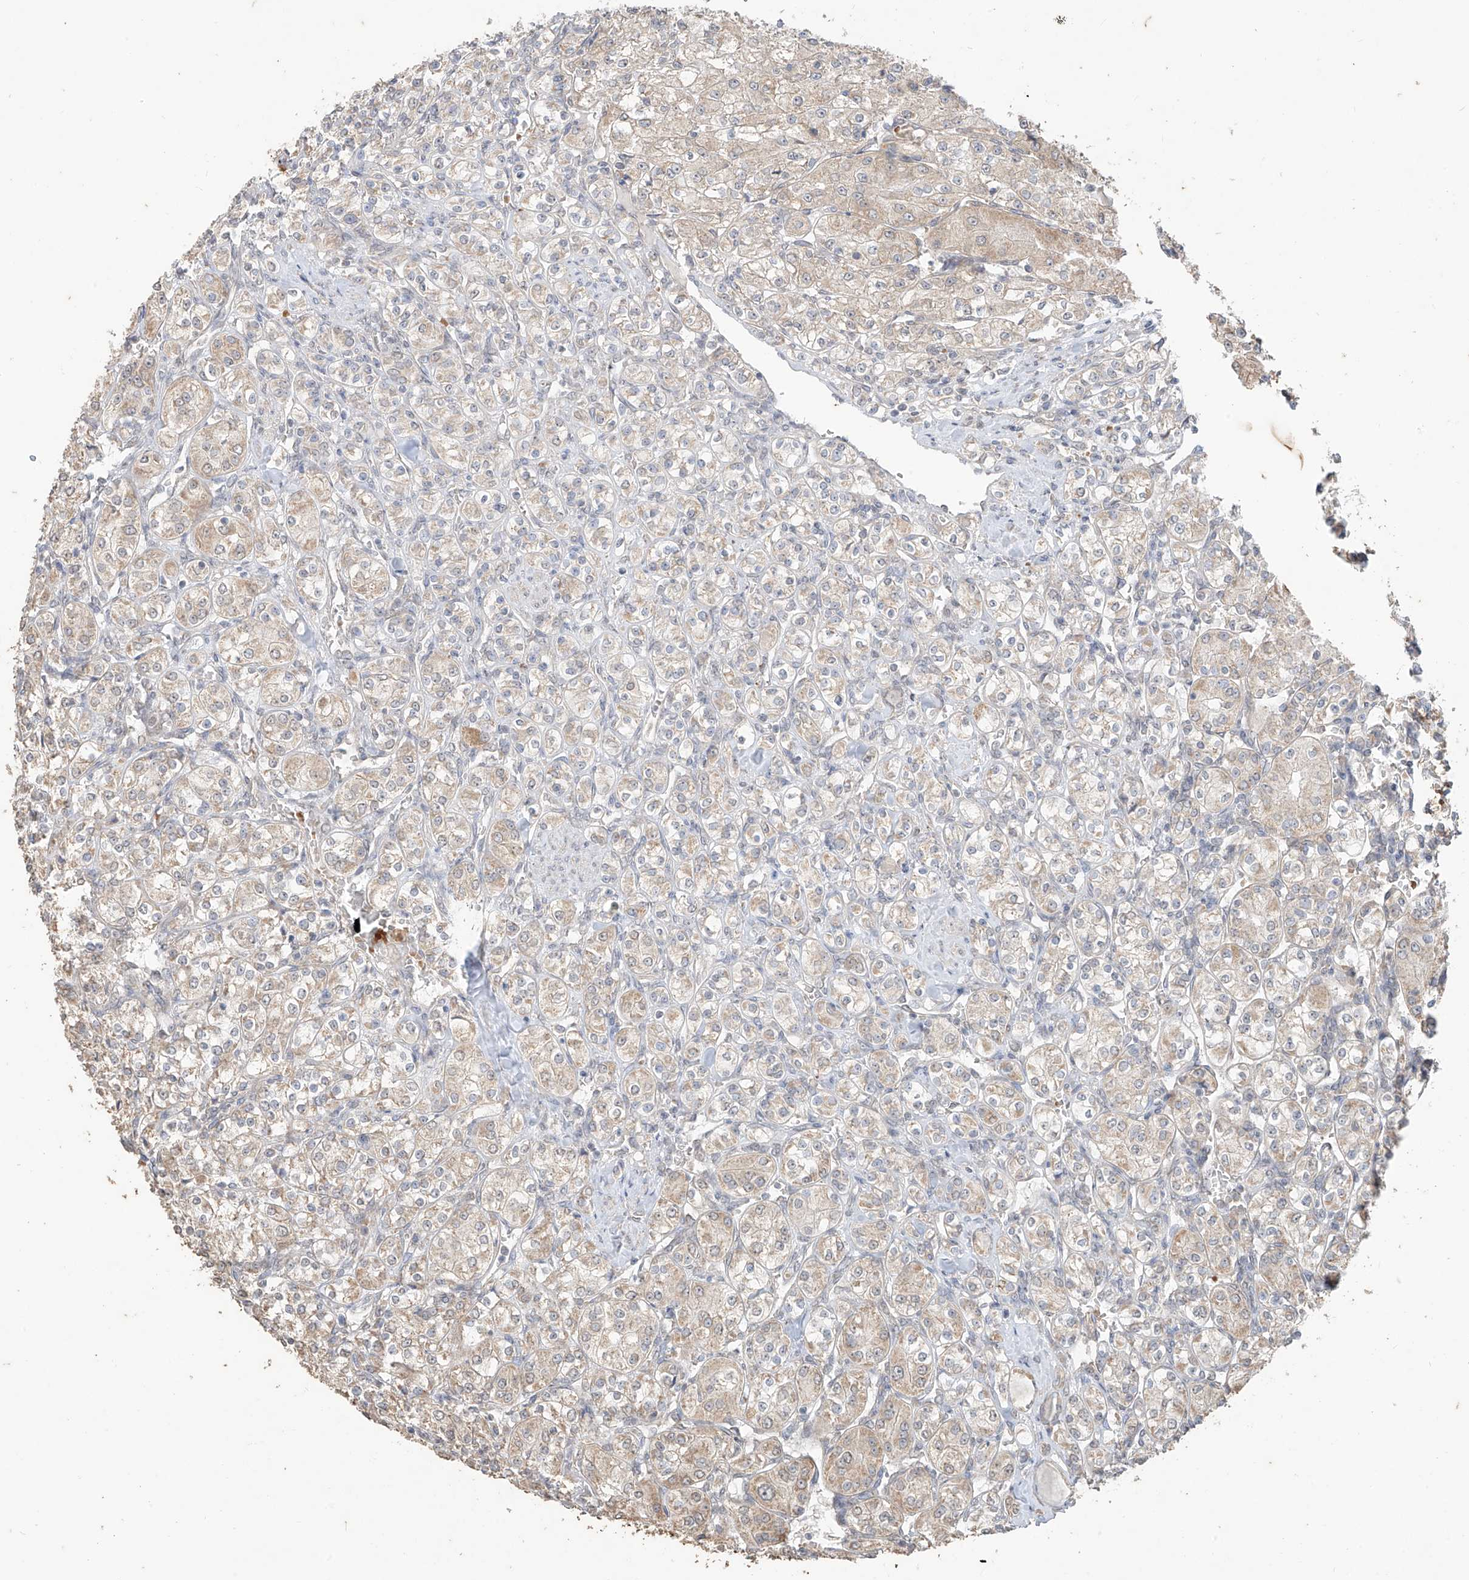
{"staining": {"intensity": "weak", "quantity": "25%-75%", "location": "cytoplasmic/membranous"}, "tissue": "renal cancer", "cell_type": "Tumor cells", "image_type": "cancer", "snomed": [{"axis": "morphology", "description": "Adenocarcinoma, NOS"}, {"axis": "topography", "description": "Kidney"}], "caption": "A photomicrograph of human adenocarcinoma (renal) stained for a protein exhibits weak cytoplasmic/membranous brown staining in tumor cells.", "gene": "MTUS2", "patient": {"sex": "male", "age": 77}}